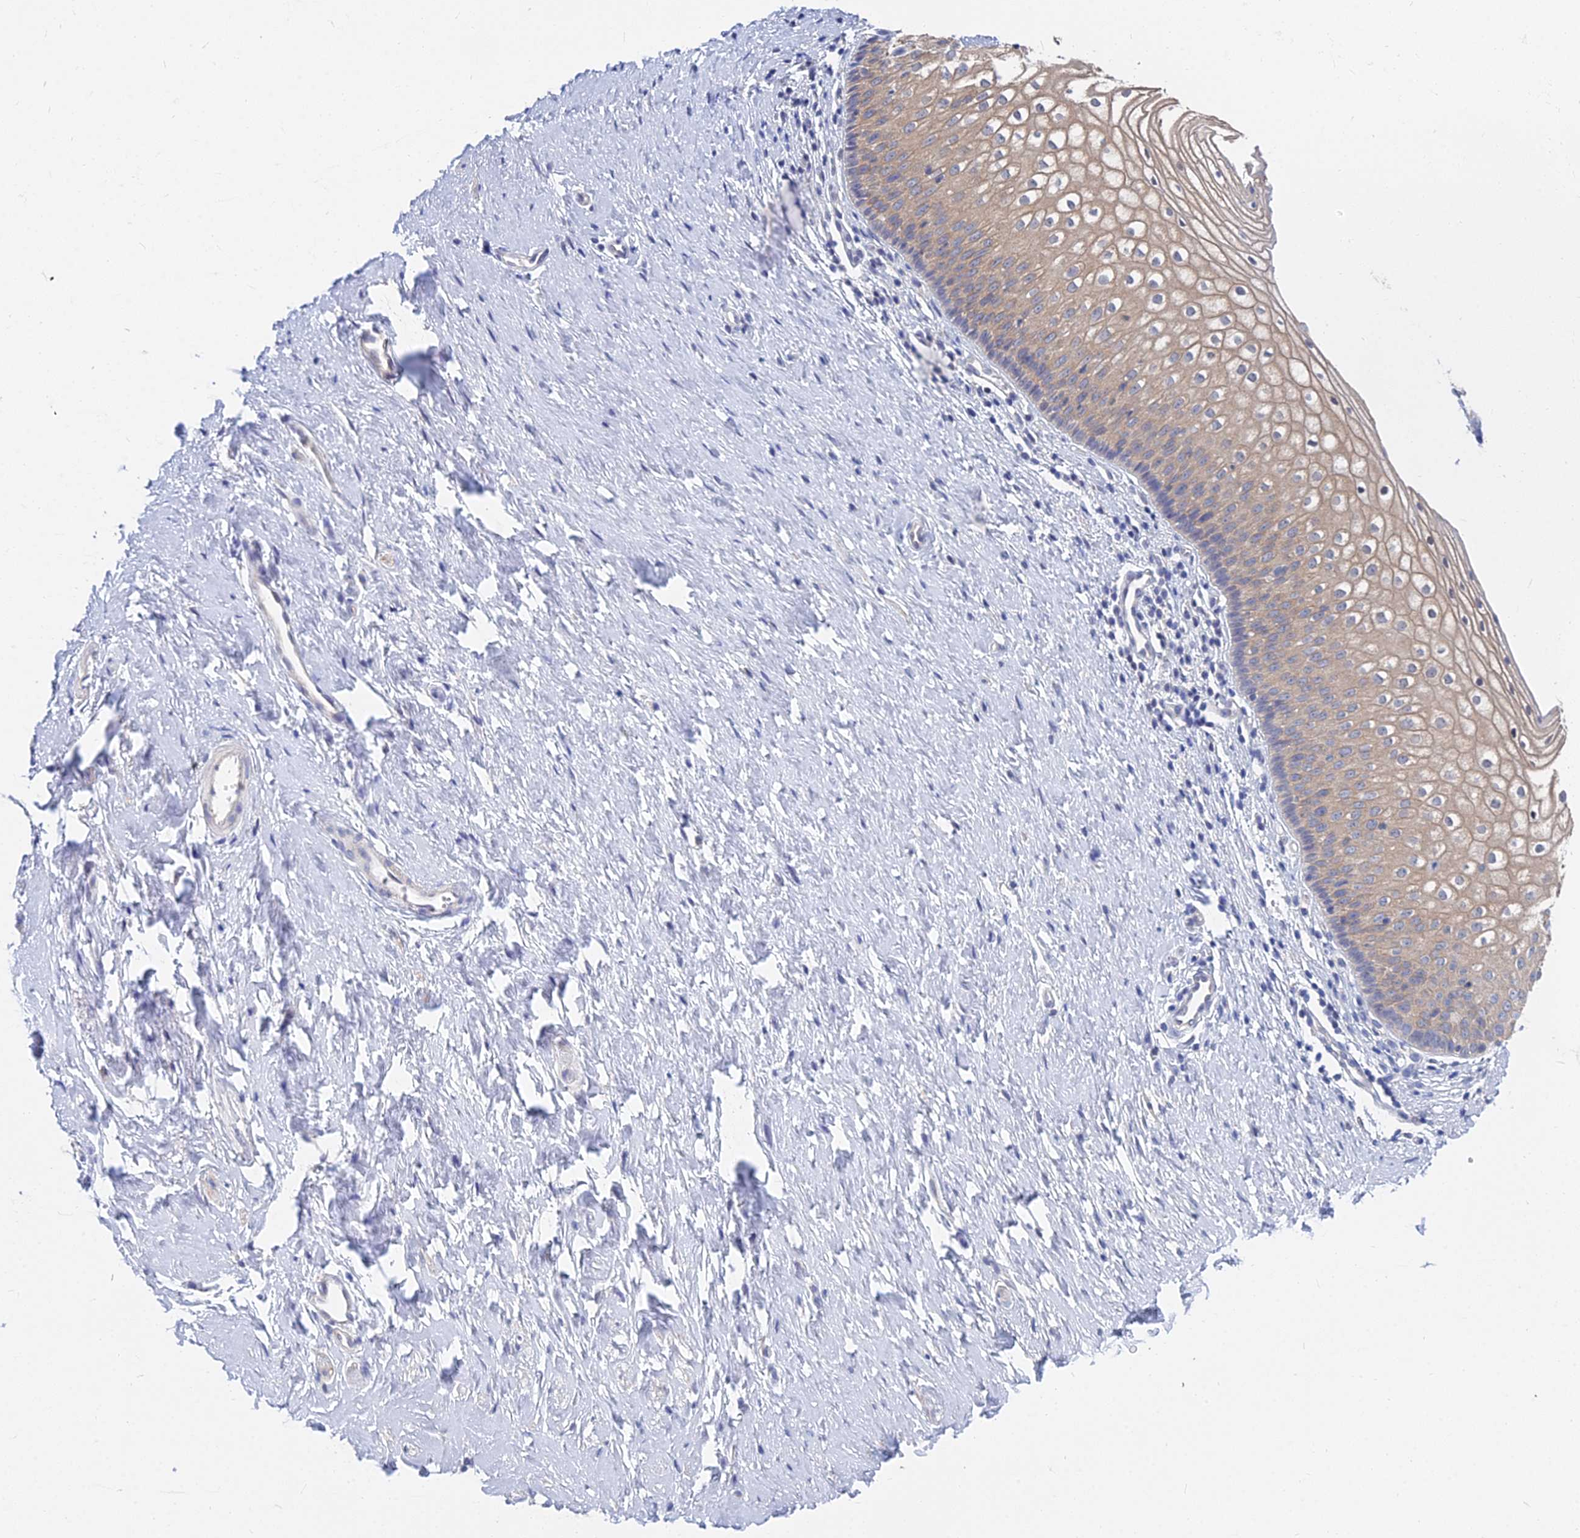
{"staining": {"intensity": "moderate", "quantity": ">75%", "location": "cytoplasmic/membranous"}, "tissue": "vagina", "cell_type": "Squamous epithelial cells", "image_type": "normal", "snomed": [{"axis": "morphology", "description": "Normal tissue, NOS"}, {"axis": "topography", "description": "Vagina"}], "caption": "DAB immunohistochemical staining of benign human vagina reveals moderate cytoplasmic/membranous protein expression in about >75% of squamous epithelial cells.", "gene": "B3GALT4", "patient": {"sex": "female", "age": 60}}